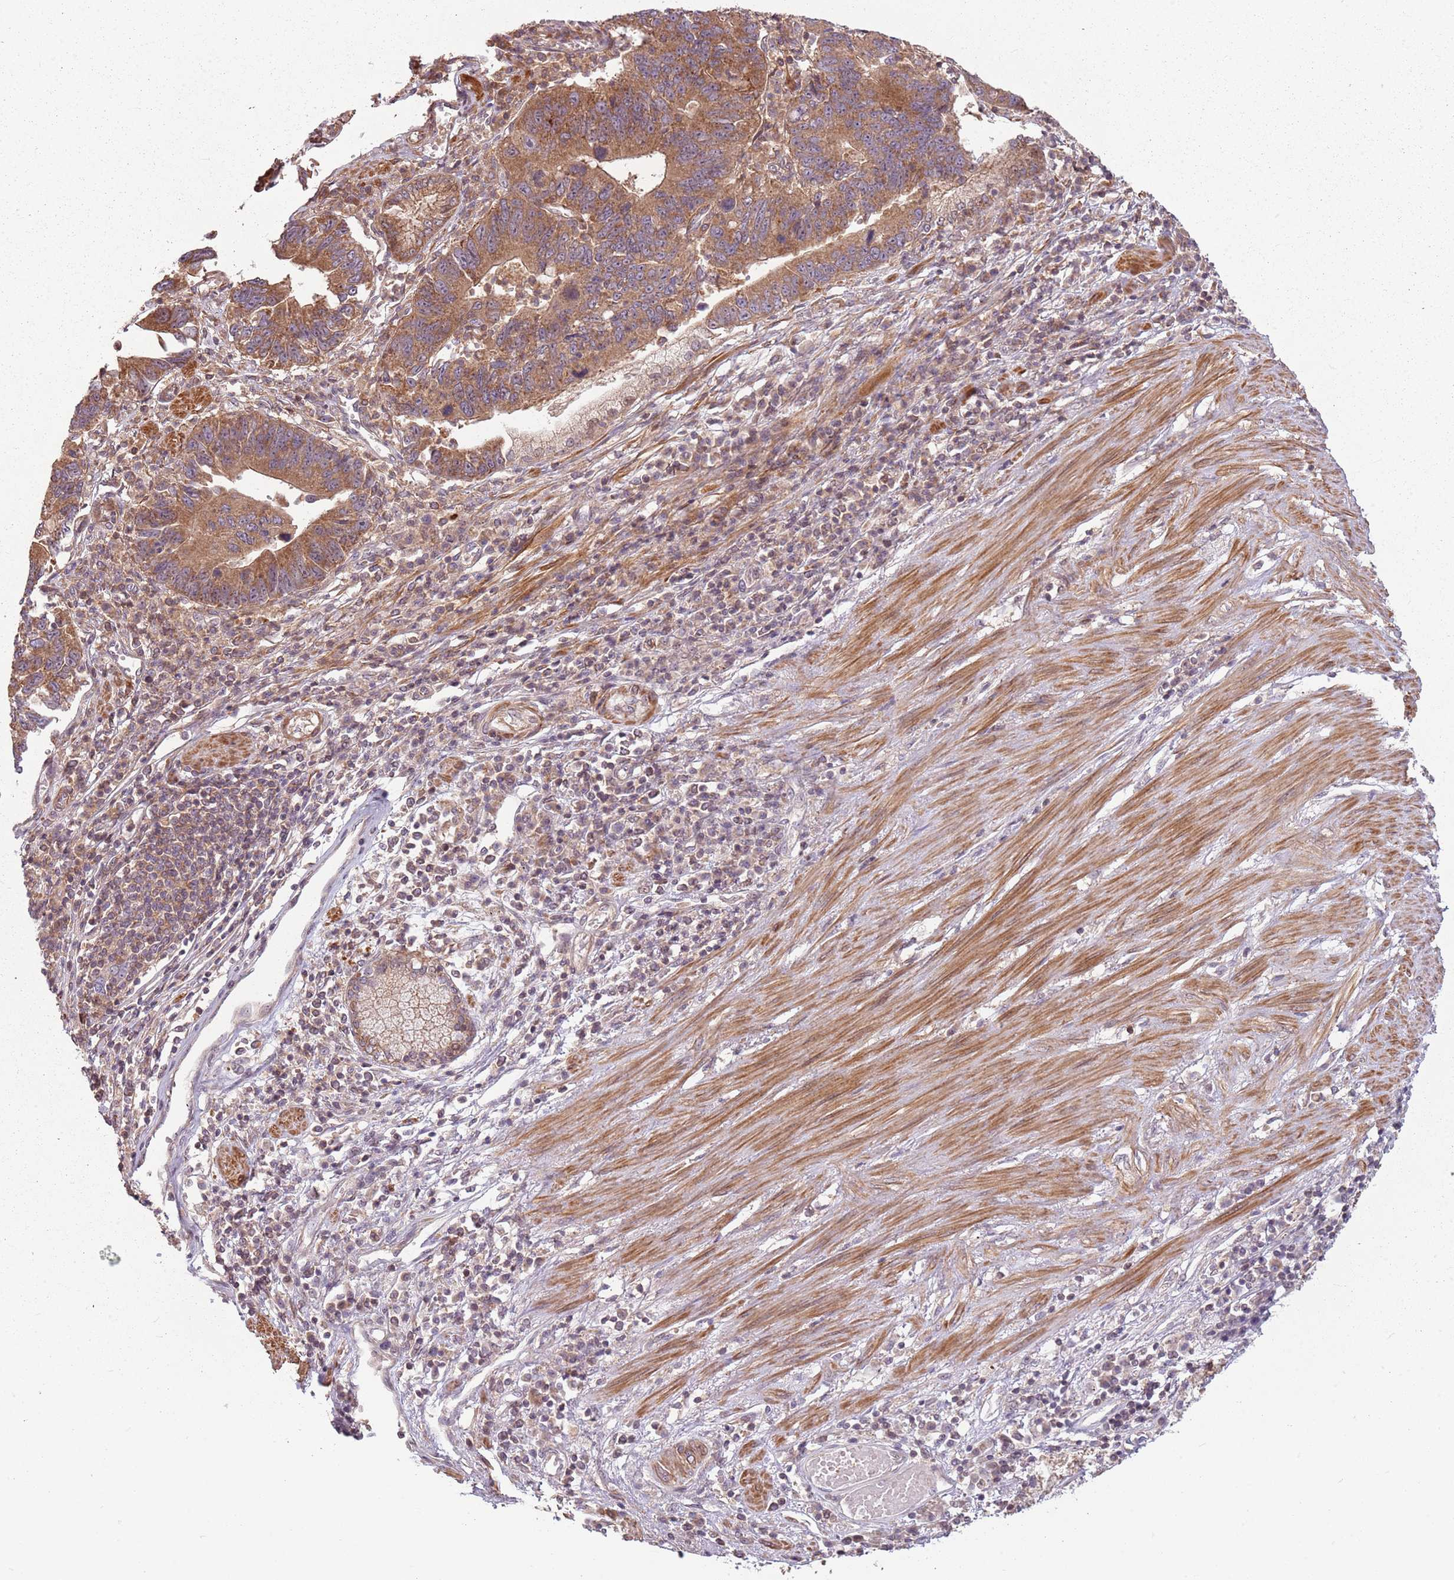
{"staining": {"intensity": "moderate", "quantity": ">75%", "location": "cytoplasmic/membranous"}, "tissue": "stomach cancer", "cell_type": "Tumor cells", "image_type": "cancer", "snomed": [{"axis": "morphology", "description": "Adenocarcinoma, NOS"}, {"axis": "topography", "description": "Stomach"}], "caption": "Tumor cells reveal medium levels of moderate cytoplasmic/membranous positivity in about >75% of cells in stomach cancer (adenocarcinoma).", "gene": "RPL21", "patient": {"sex": "male", "age": 59}}